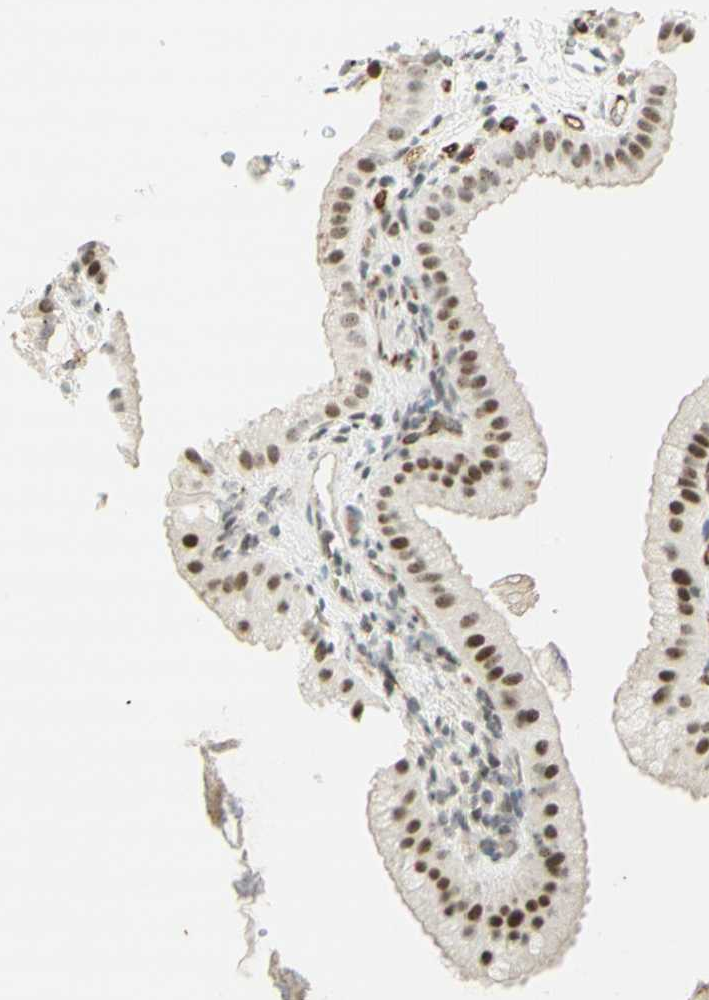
{"staining": {"intensity": "strong", "quantity": ">75%", "location": "nuclear"}, "tissue": "gallbladder", "cell_type": "Glandular cells", "image_type": "normal", "snomed": [{"axis": "morphology", "description": "Normal tissue, NOS"}, {"axis": "topography", "description": "Gallbladder"}], "caption": "A photomicrograph of gallbladder stained for a protein displays strong nuclear brown staining in glandular cells. Nuclei are stained in blue.", "gene": "IRF1", "patient": {"sex": "female", "age": 64}}